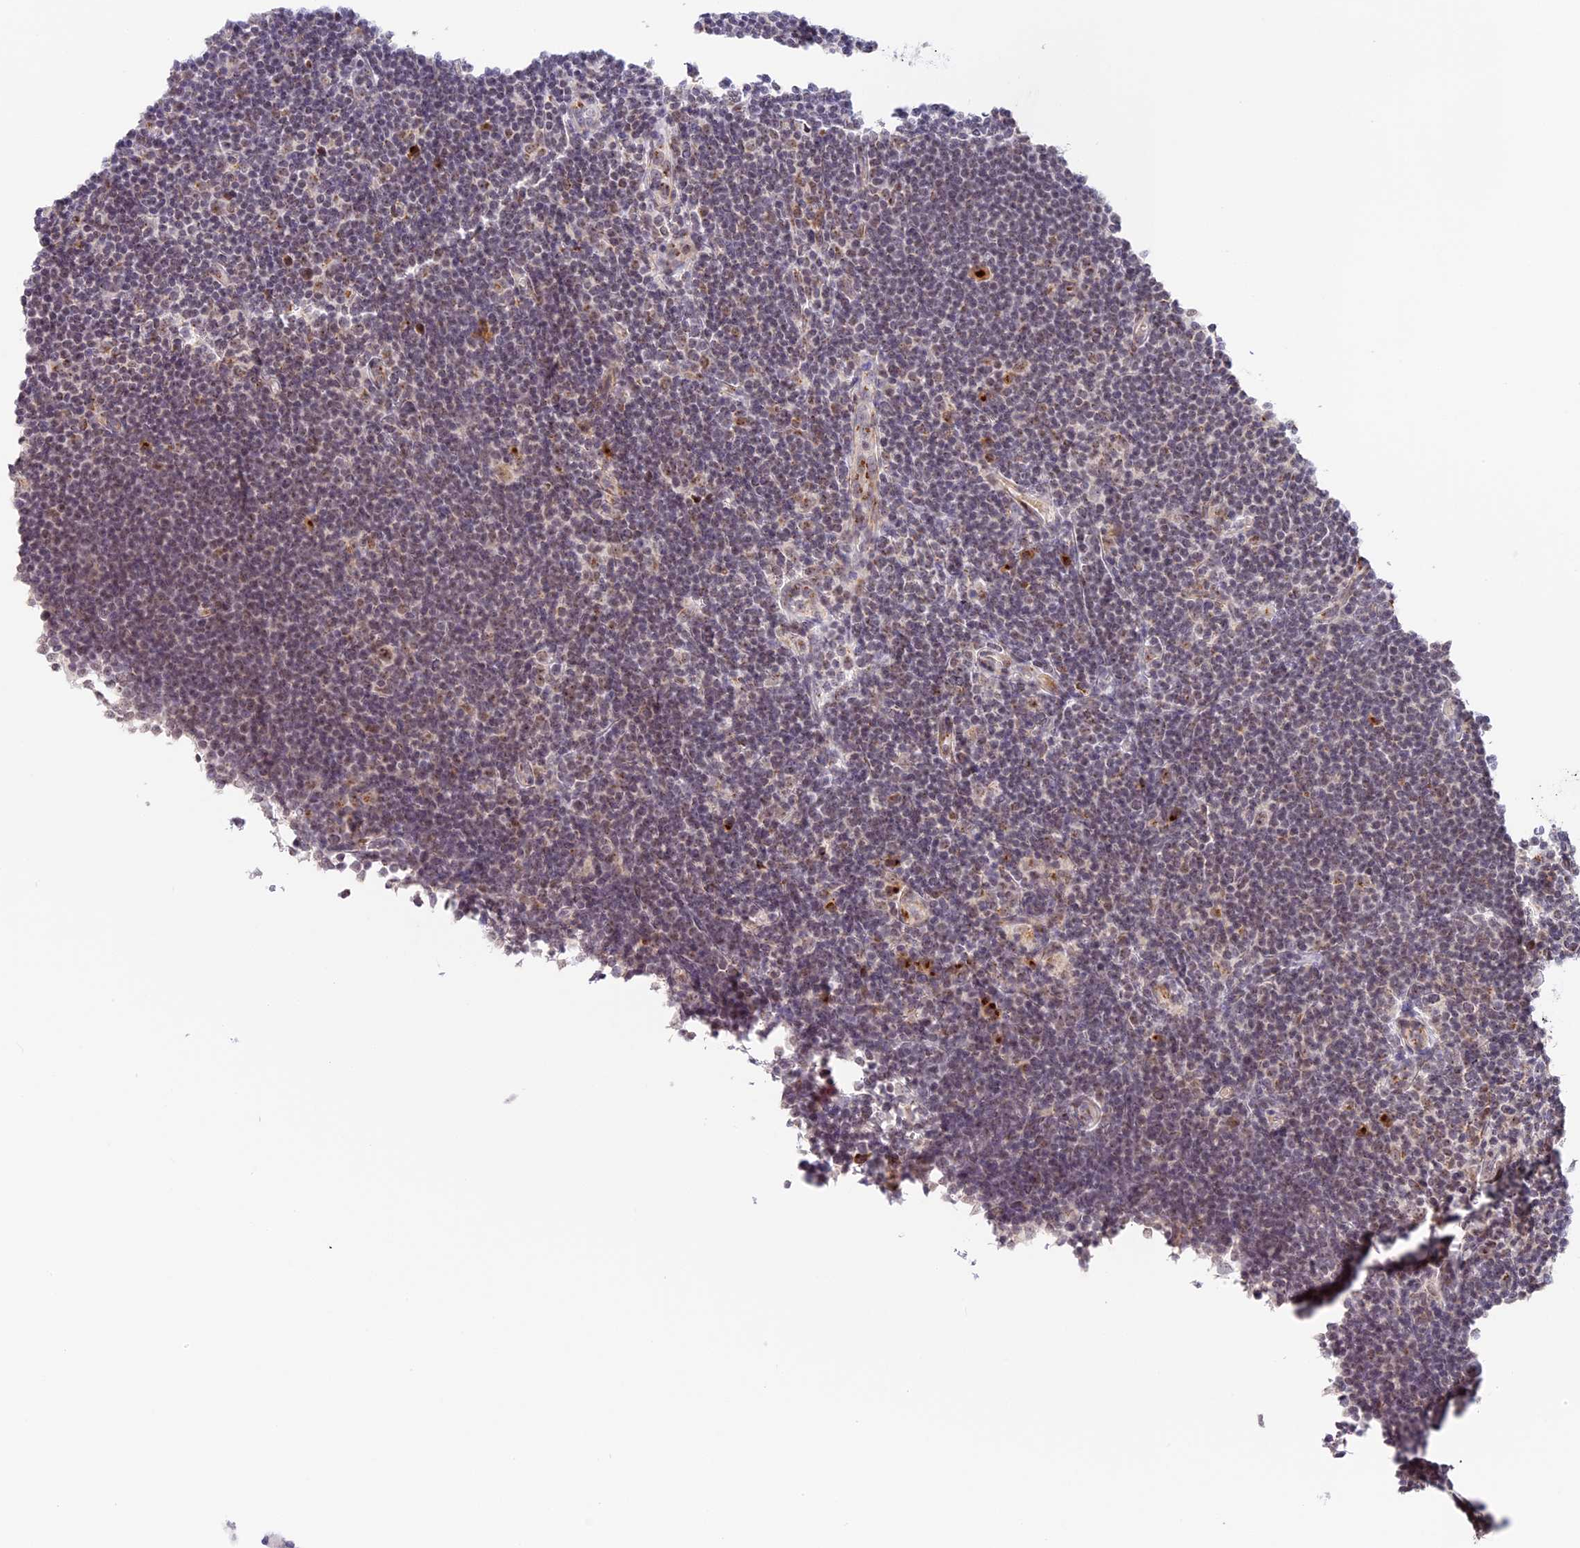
{"staining": {"intensity": "moderate", "quantity": ">75%", "location": "nuclear"}, "tissue": "lymphoma", "cell_type": "Tumor cells", "image_type": "cancer", "snomed": [{"axis": "morphology", "description": "Hodgkin's disease, NOS"}, {"axis": "topography", "description": "Lymph node"}], "caption": "An immunohistochemistry micrograph of neoplastic tissue is shown. Protein staining in brown shows moderate nuclear positivity in Hodgkin's disease within tumor cells. (DAB = brown stain, brightfield microscopy at high magnification).", "gene": "HEATR5B", "patient": {"sex": "female", "age": 57}}